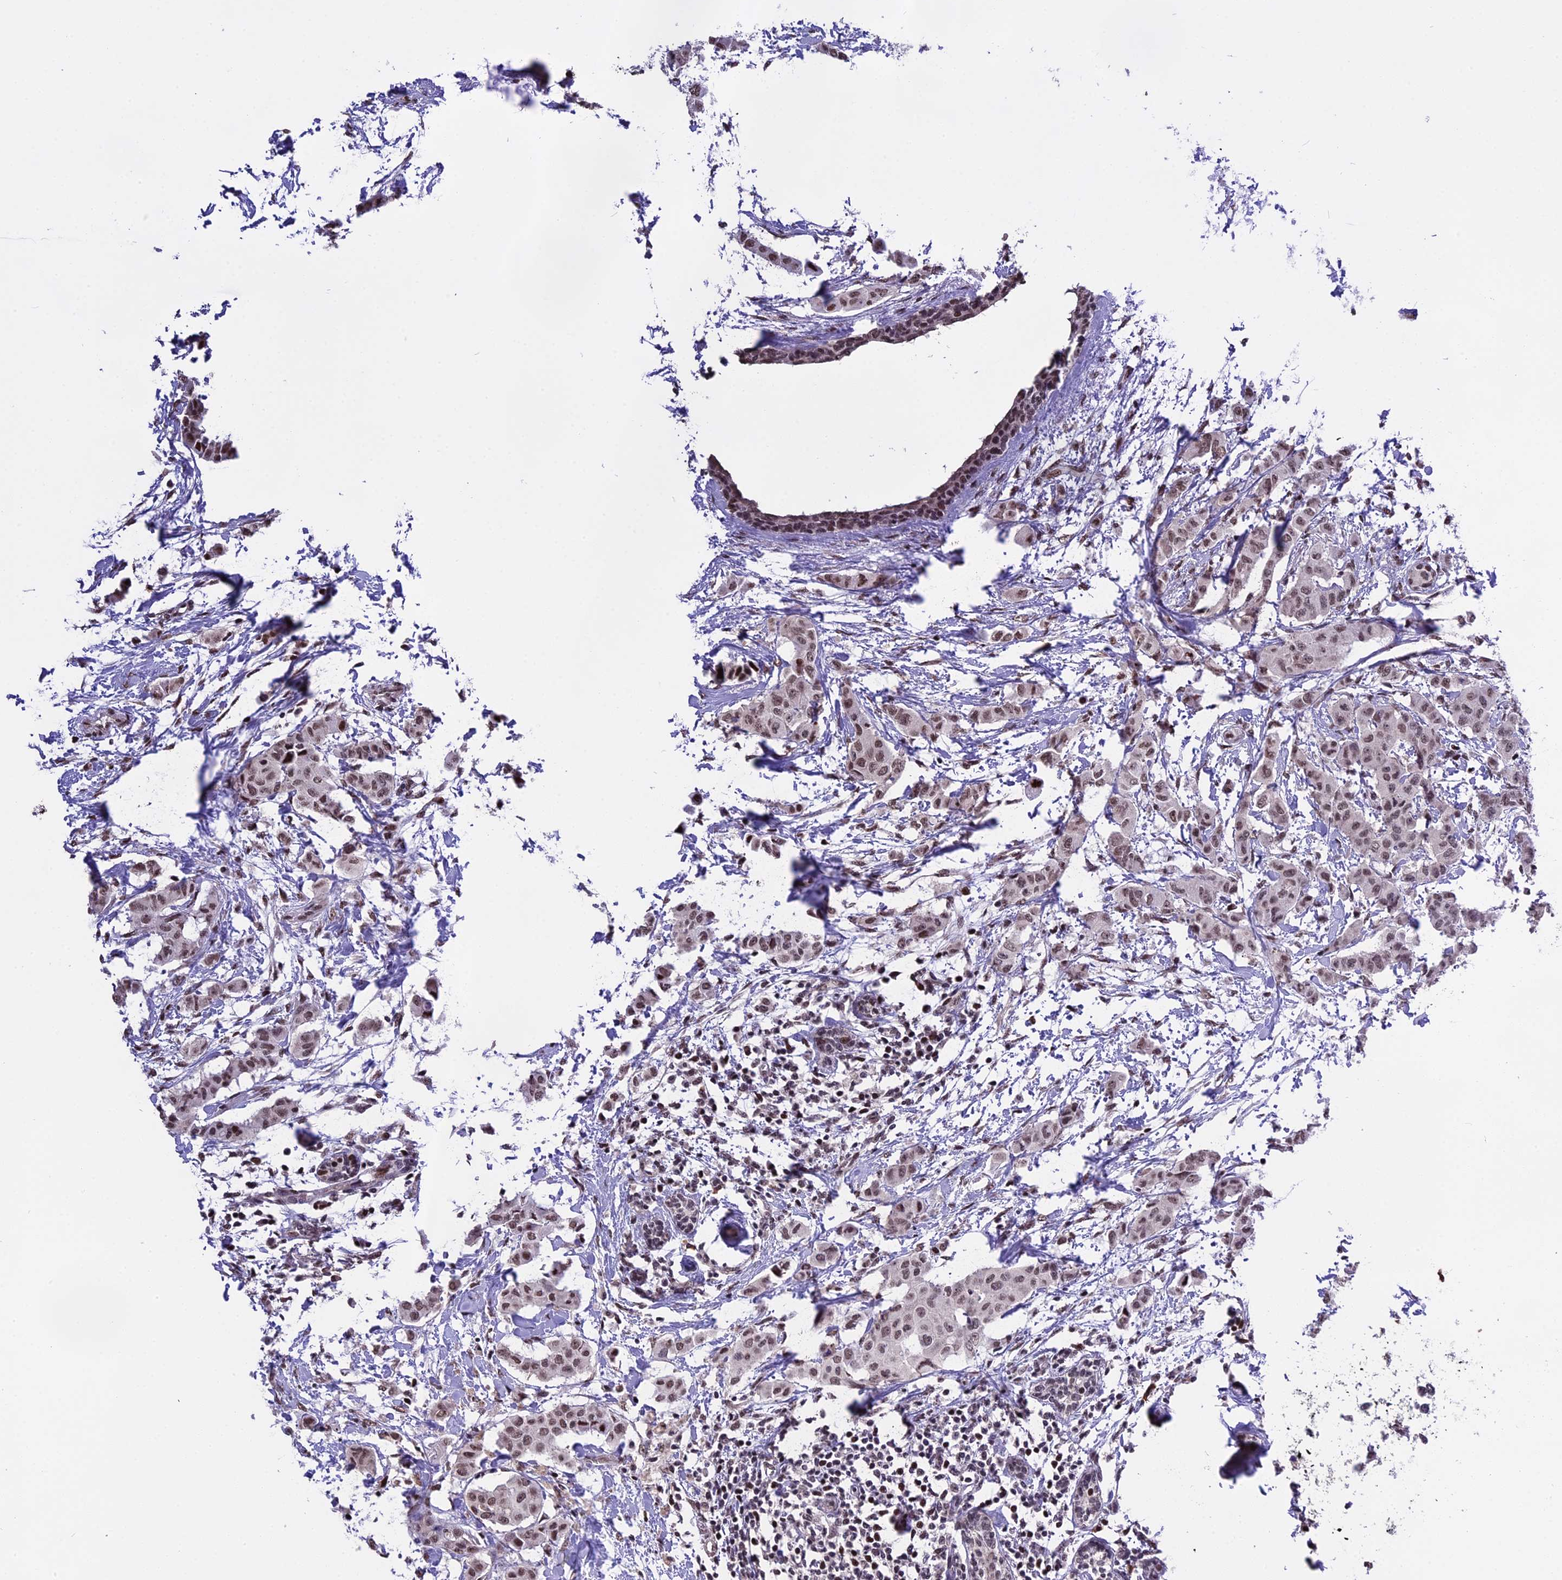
{"staining": {"intensity": "moderate", "quantity": ">75%", "location": "nuclear"}, "tissue": "breast cancer", "cell_type": "Tumor cells", "image_type": "cancer", "snomed": [{"axis": "morphology", "description": "Duct carcinoma"}, {"axis": "topography", "description": "Breast"}], "caption": "Immunohistochemistry histopathology image of neoplastic tissue: human infiltrating ductal carcinoma (breast) stained using immunohistochemistry reveals medium levels of moderate protein expression localized specifically in the nuclear of tumor cells, appearing as a nuclear brown color.", "gene": "POLR3E", "patient": {"sex": "female", "age": 40}}